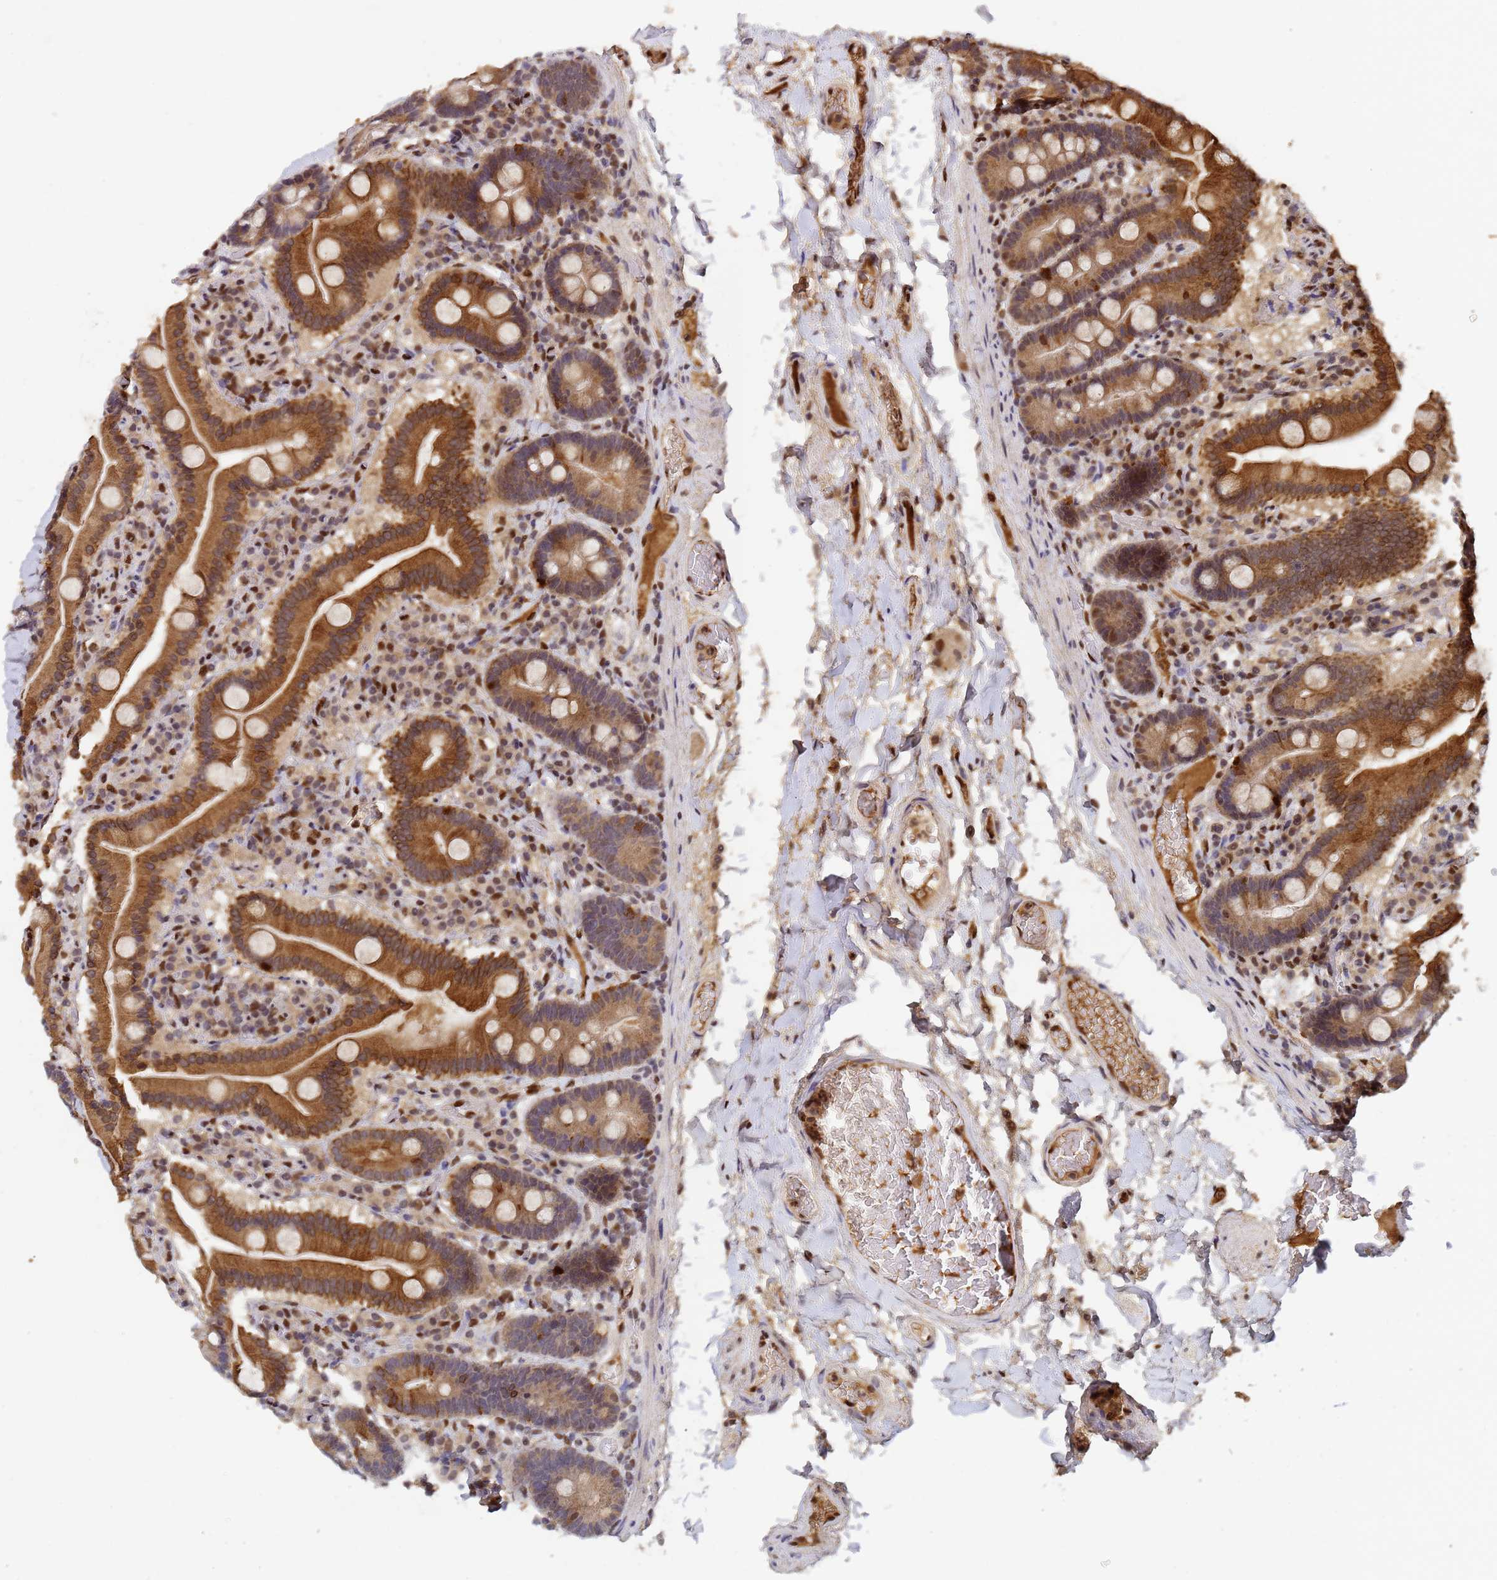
{"staining": {"intensity": "moderate", "quantity": ">75%", "location": "cytoplasmic/membranous"}, "tissue": "duodenum", "cell_type": "Glandular cells", "image_type": "normal", "snomed": [{"axis": "morphology", "description": "Normal tissue, NOS"}, {"axis": "topography", "description": "Duodenum"}], "caption": "Immunohistochemistry (IHC) staining of normal duodenum, which reveals medium levels of moderate cytoplasmic/membranous expression in about >75% of glandular cells indicating moderate cytoplasmic/membranous protein staining. The staining was performed using DAB (brown) for protein detection and nuclei were counterstained in hematoxylin (blue).", "gene": "SECISBP2", "patient": {"sex": "male", "age": 55}}